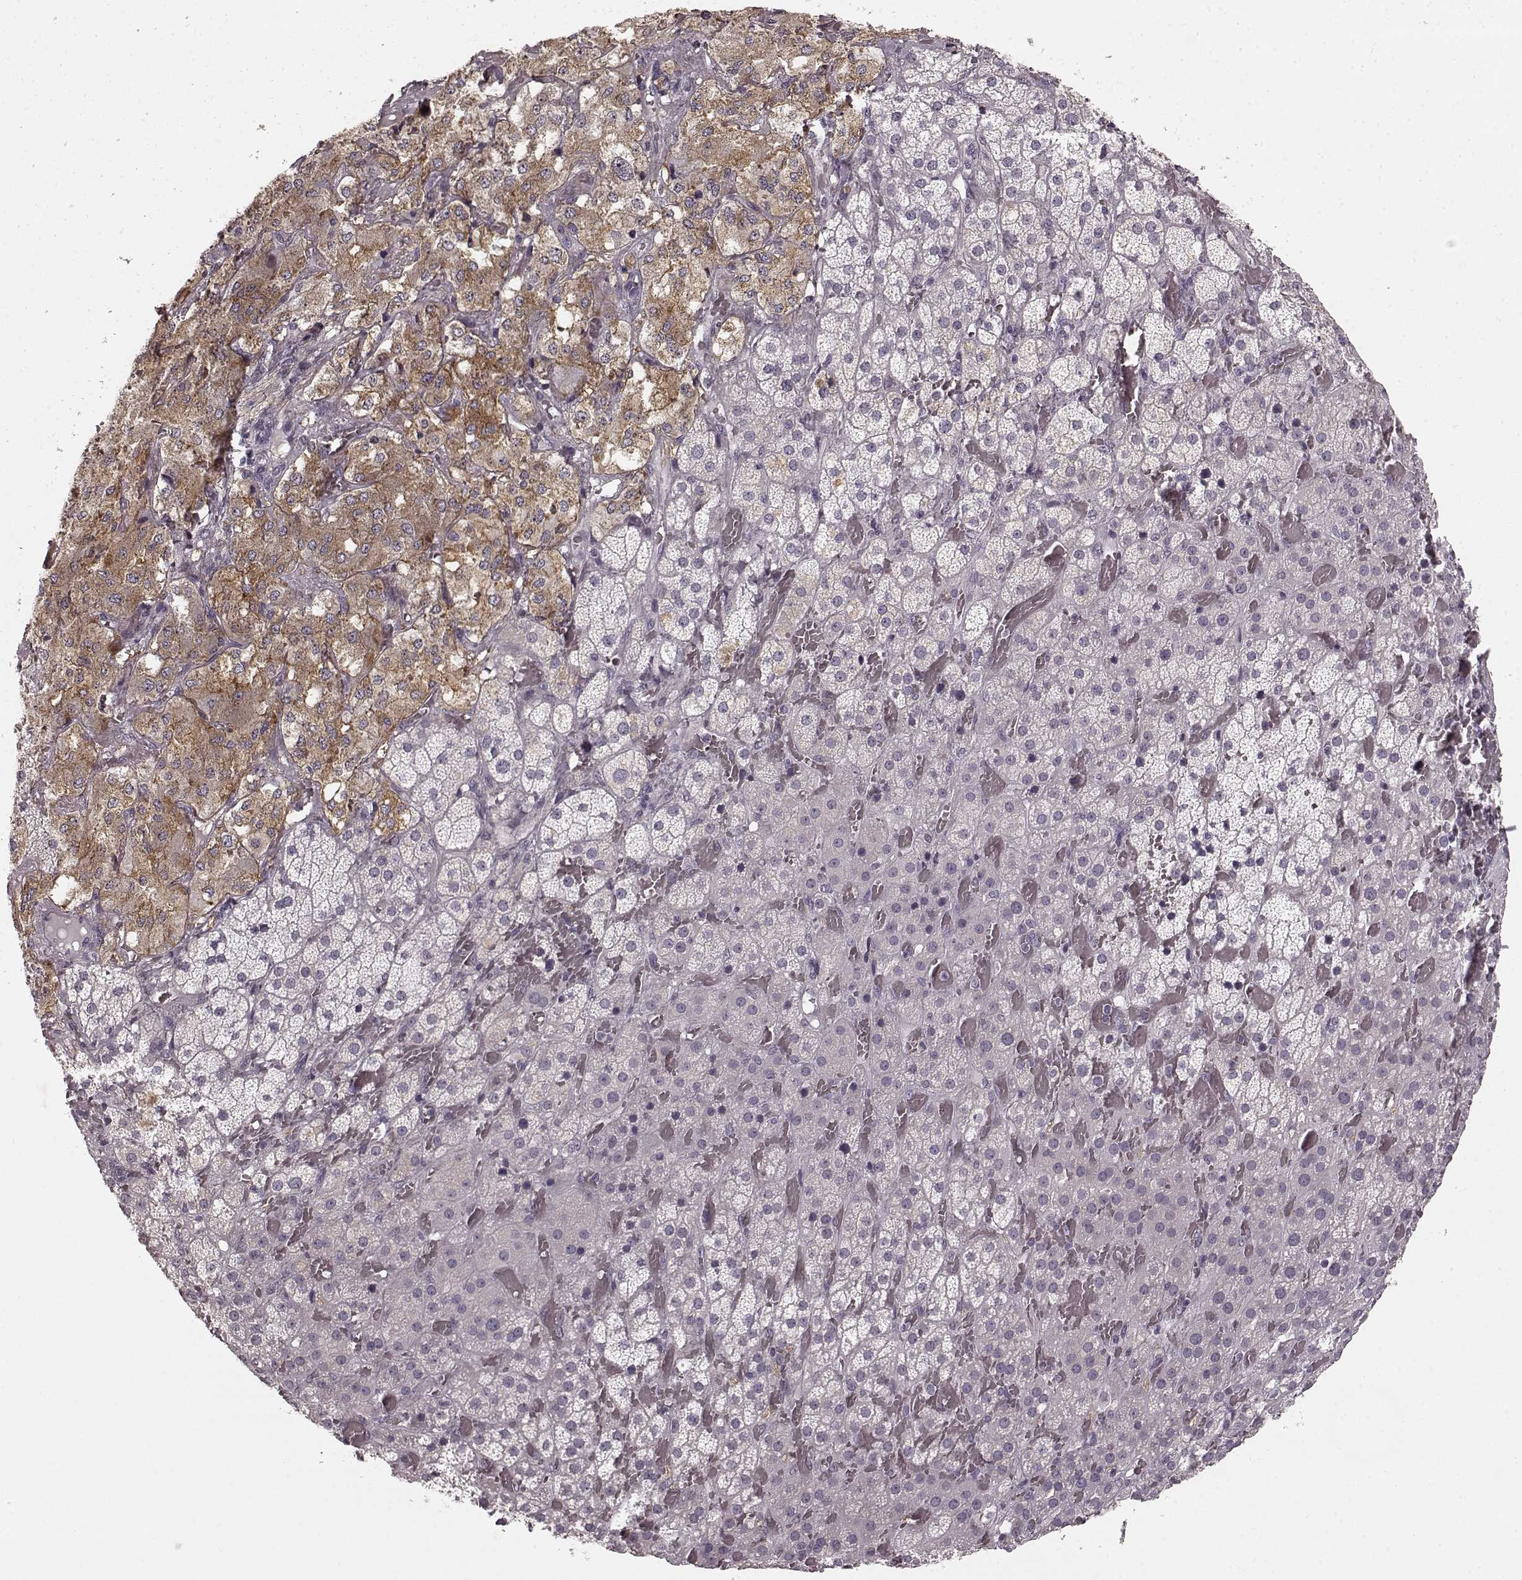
{"staining": {"intensity": "moderate", "quantity": "<25%", "location": "cytoplasmic/membranous"}, "tissue": "adrenal gland", "cell_type": "Glandular cells", "image_type": "normal", "snomed": [{"axis": "morphology", "description": "Normal tissue, NOS"}, {"axis": "topography", "description": "Adrenal gland"}], "caption": "High-magnification brightfield microscopy of unremarkable adrenal gland stained with DAB (brown) and counterstained with hematoxylin (blue). glandular cells exhibit moderate cytoplasmic/membranous expression is seen in approximately<25% of cells. The staining is performed using DAB brown chromogen to label protein expression. The nuclei are counter-stained blue using hematoxylin.", "gene": "PRKCE", "patient": {"sex": "male", "age": 57}}